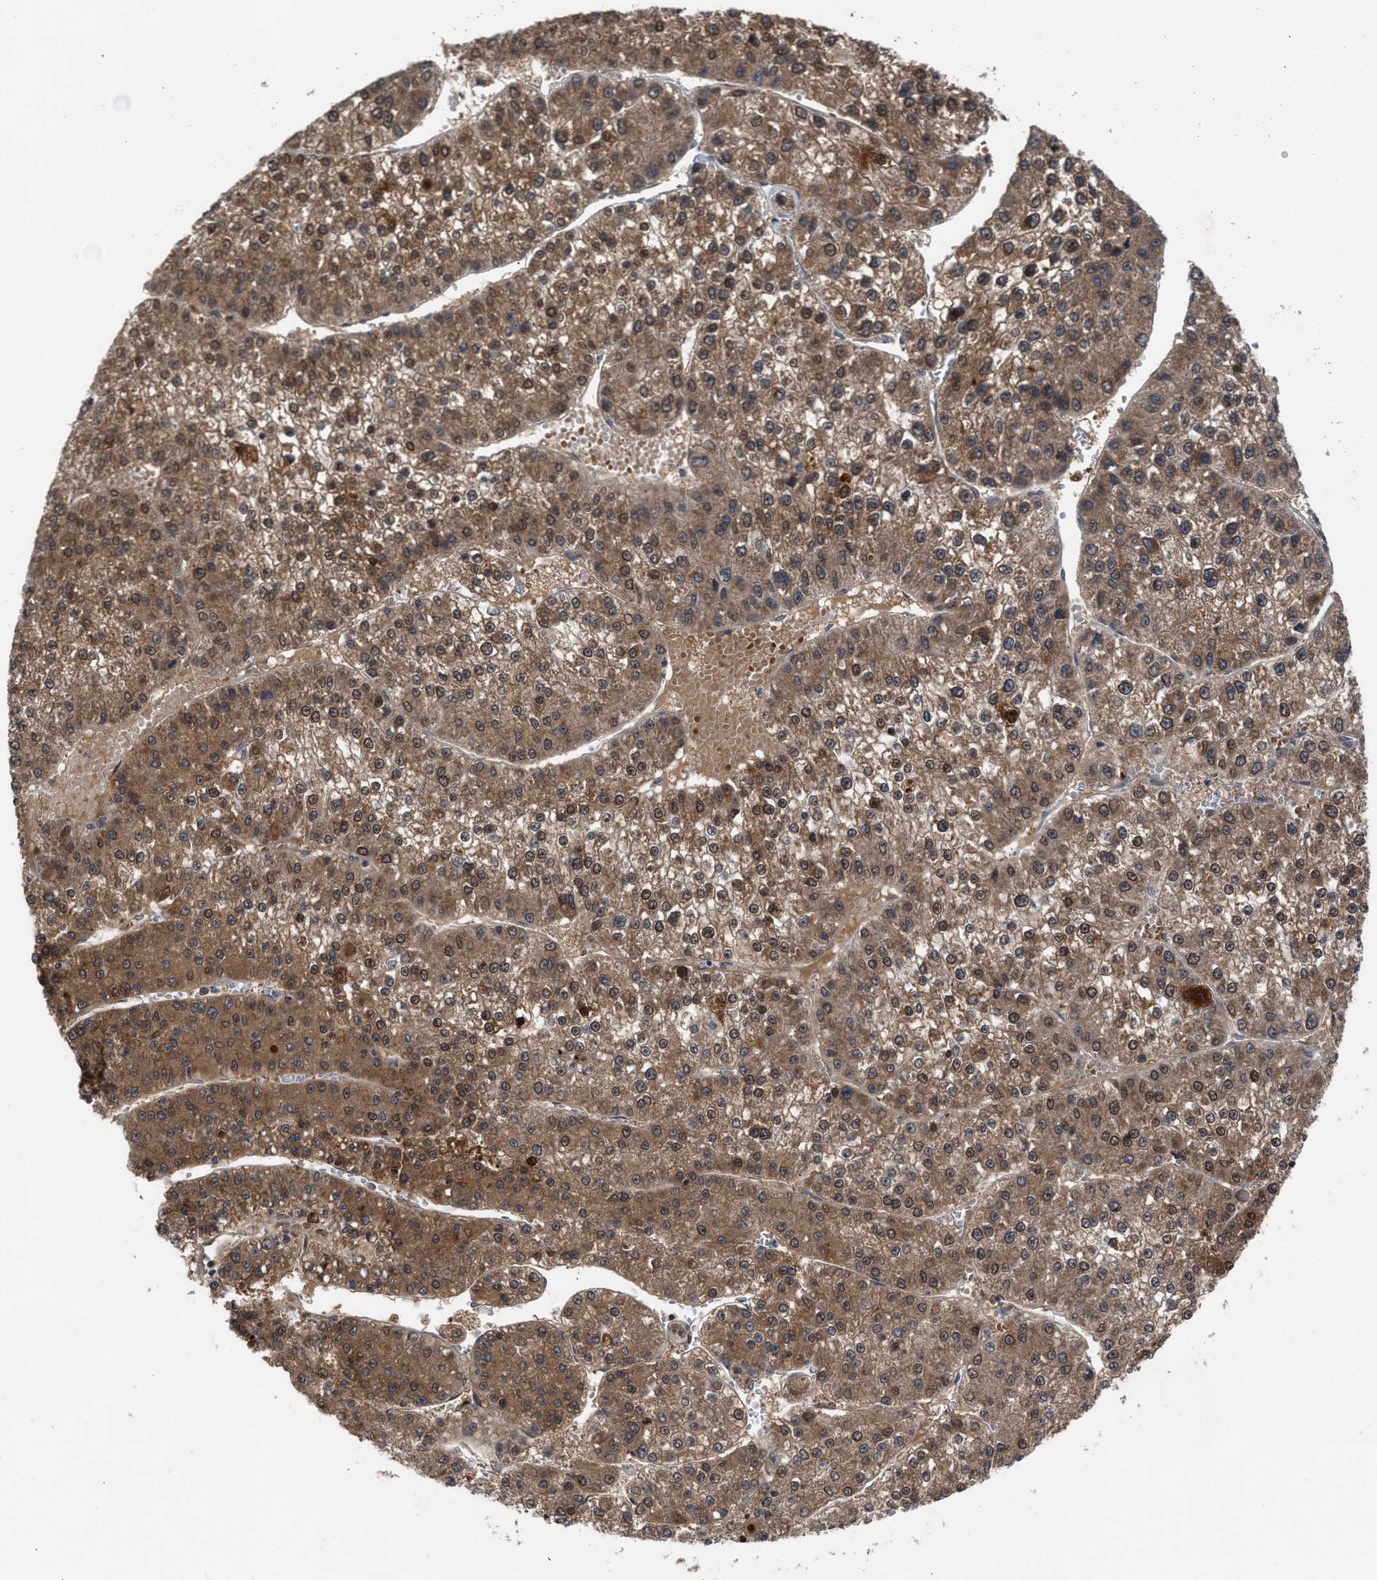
{"staining": {"intensity": "moderate", "quantity": ">75%", "location": "cytoplasmic/membranous,nuclear"}, "tissue": "liver cancer", "cell_type": "Tumor cells", "image_type": "cancer", "snomed": [{"axis": "morphology", "description": "Carcinoma, Hepatocellular, NOS"}, {"axis": "topography", "description": "Liver"}], "caption": "Immunohistochemical staining of human liver cancer (hepatocellular carcinoma) exhibits medium levels of moderate cytoplasmic/membranous and nuclear positivity in about >75% of tumor cells.", "gene": "C9orf78", "patient": {"sex": "female", "age": 73}}